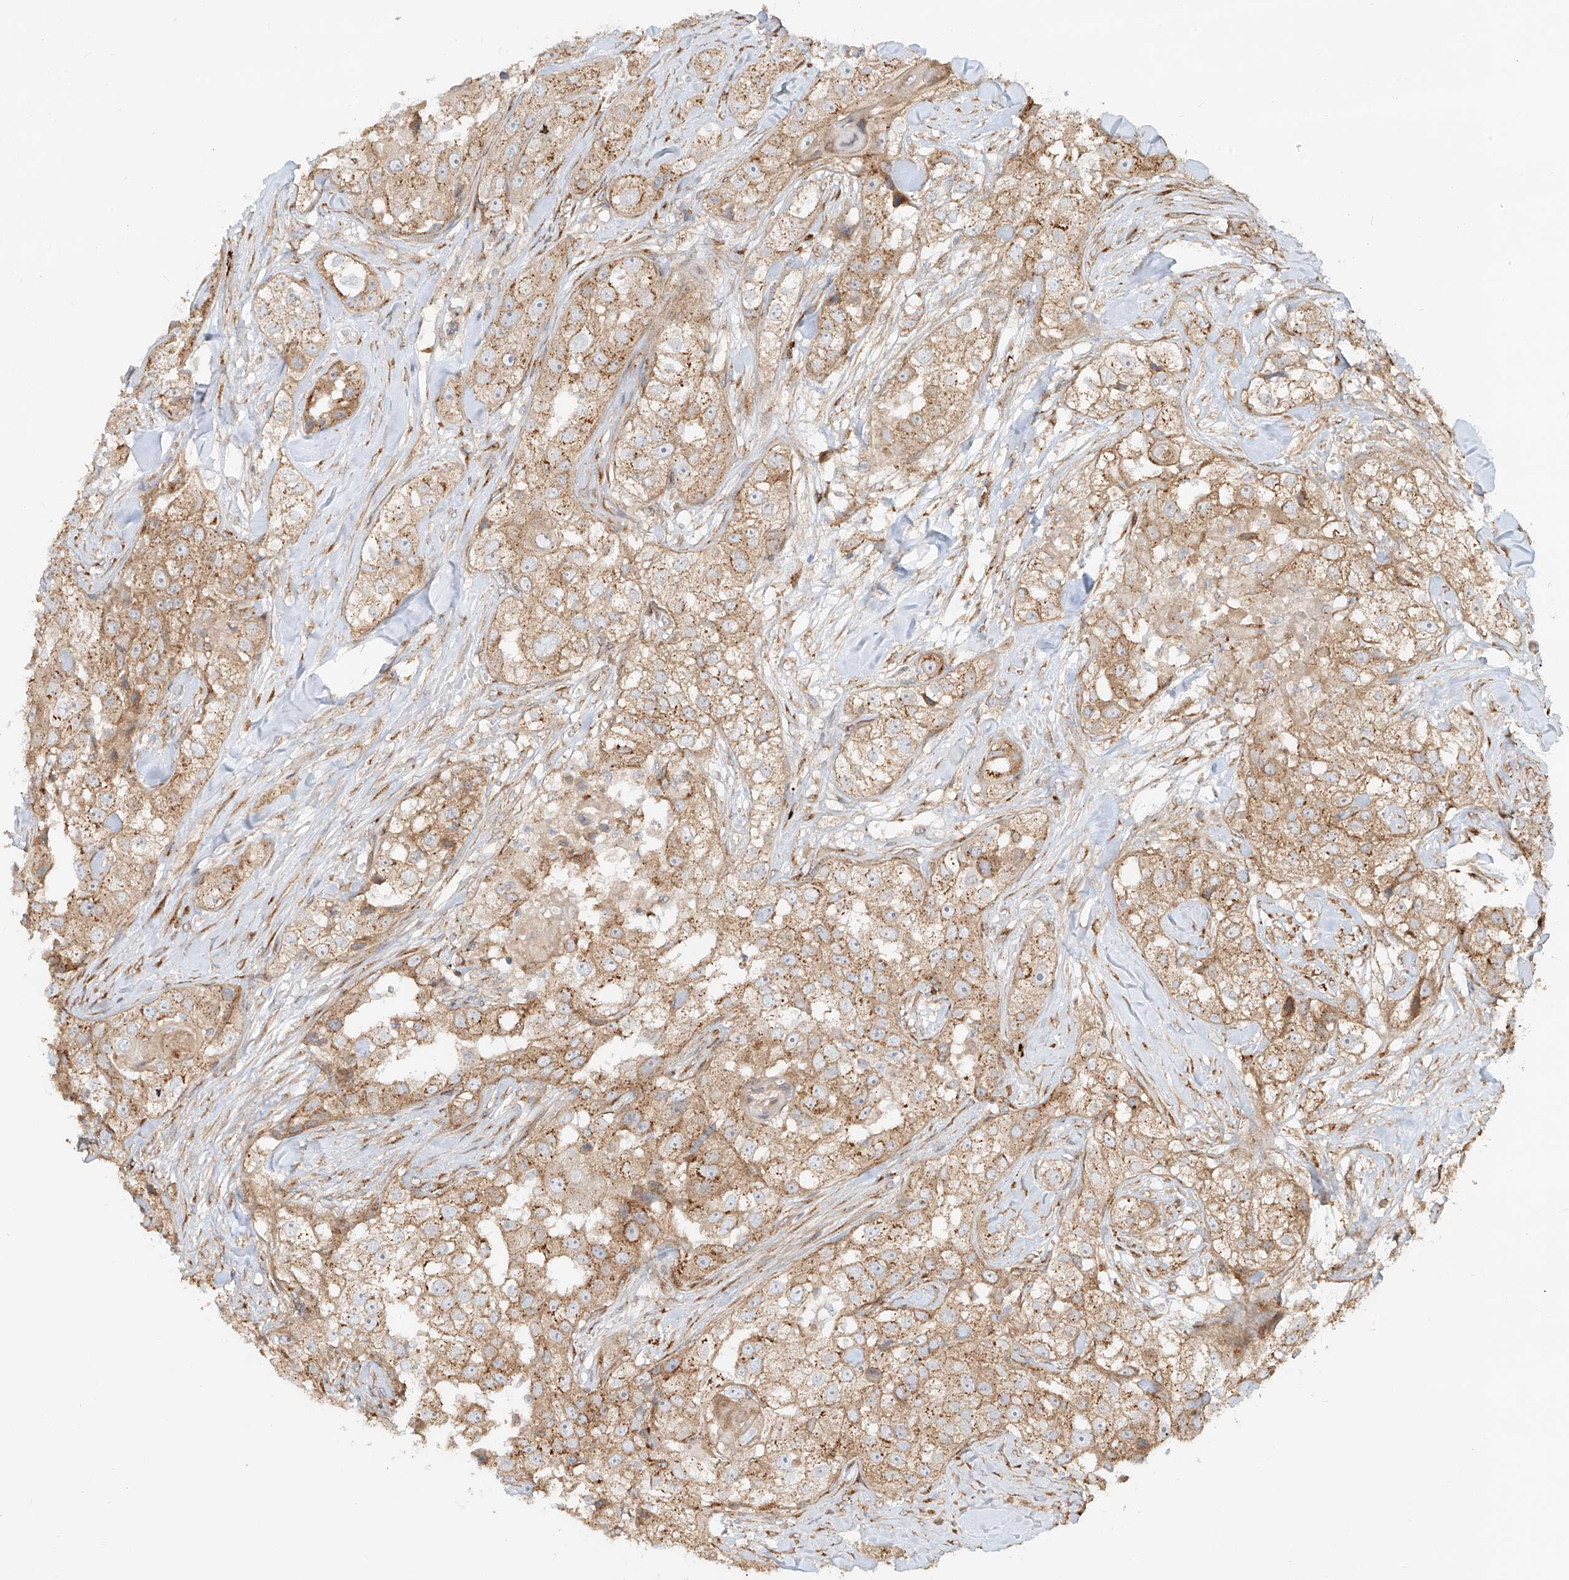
{"staining": {"intensity": "moderate", "quantity": ">75%", "location": "cytoplasmic/membranous"}, "tissue": "head and neck cancer", "cell_type": "Tumor cells", "image_type": "cancer", "snomed": [{"axis": "morphology", "description": "Normal tissue, NOS"}, {"axis": "morphology", "description": "Squamous cell carcinoma, NOS"}, {"axis": "topography", "description": "Skeletal muscle"}, {"axis": "topography", "description": "Head-Neck"}], "caption": "An IHC histopathology image of tumor tissue is shown. Protein staining in brown highlights moderate cytoplasmic/membranous positivity in squamous cell carcinoma (head and neck) within tumor cells. (DAB (3,3'-diaminobenzidine) IHC, brown staining for protein, blue staining for nuclei).", "gene": "ZNF287", "patient": {"sex": "male", "age": 51}}